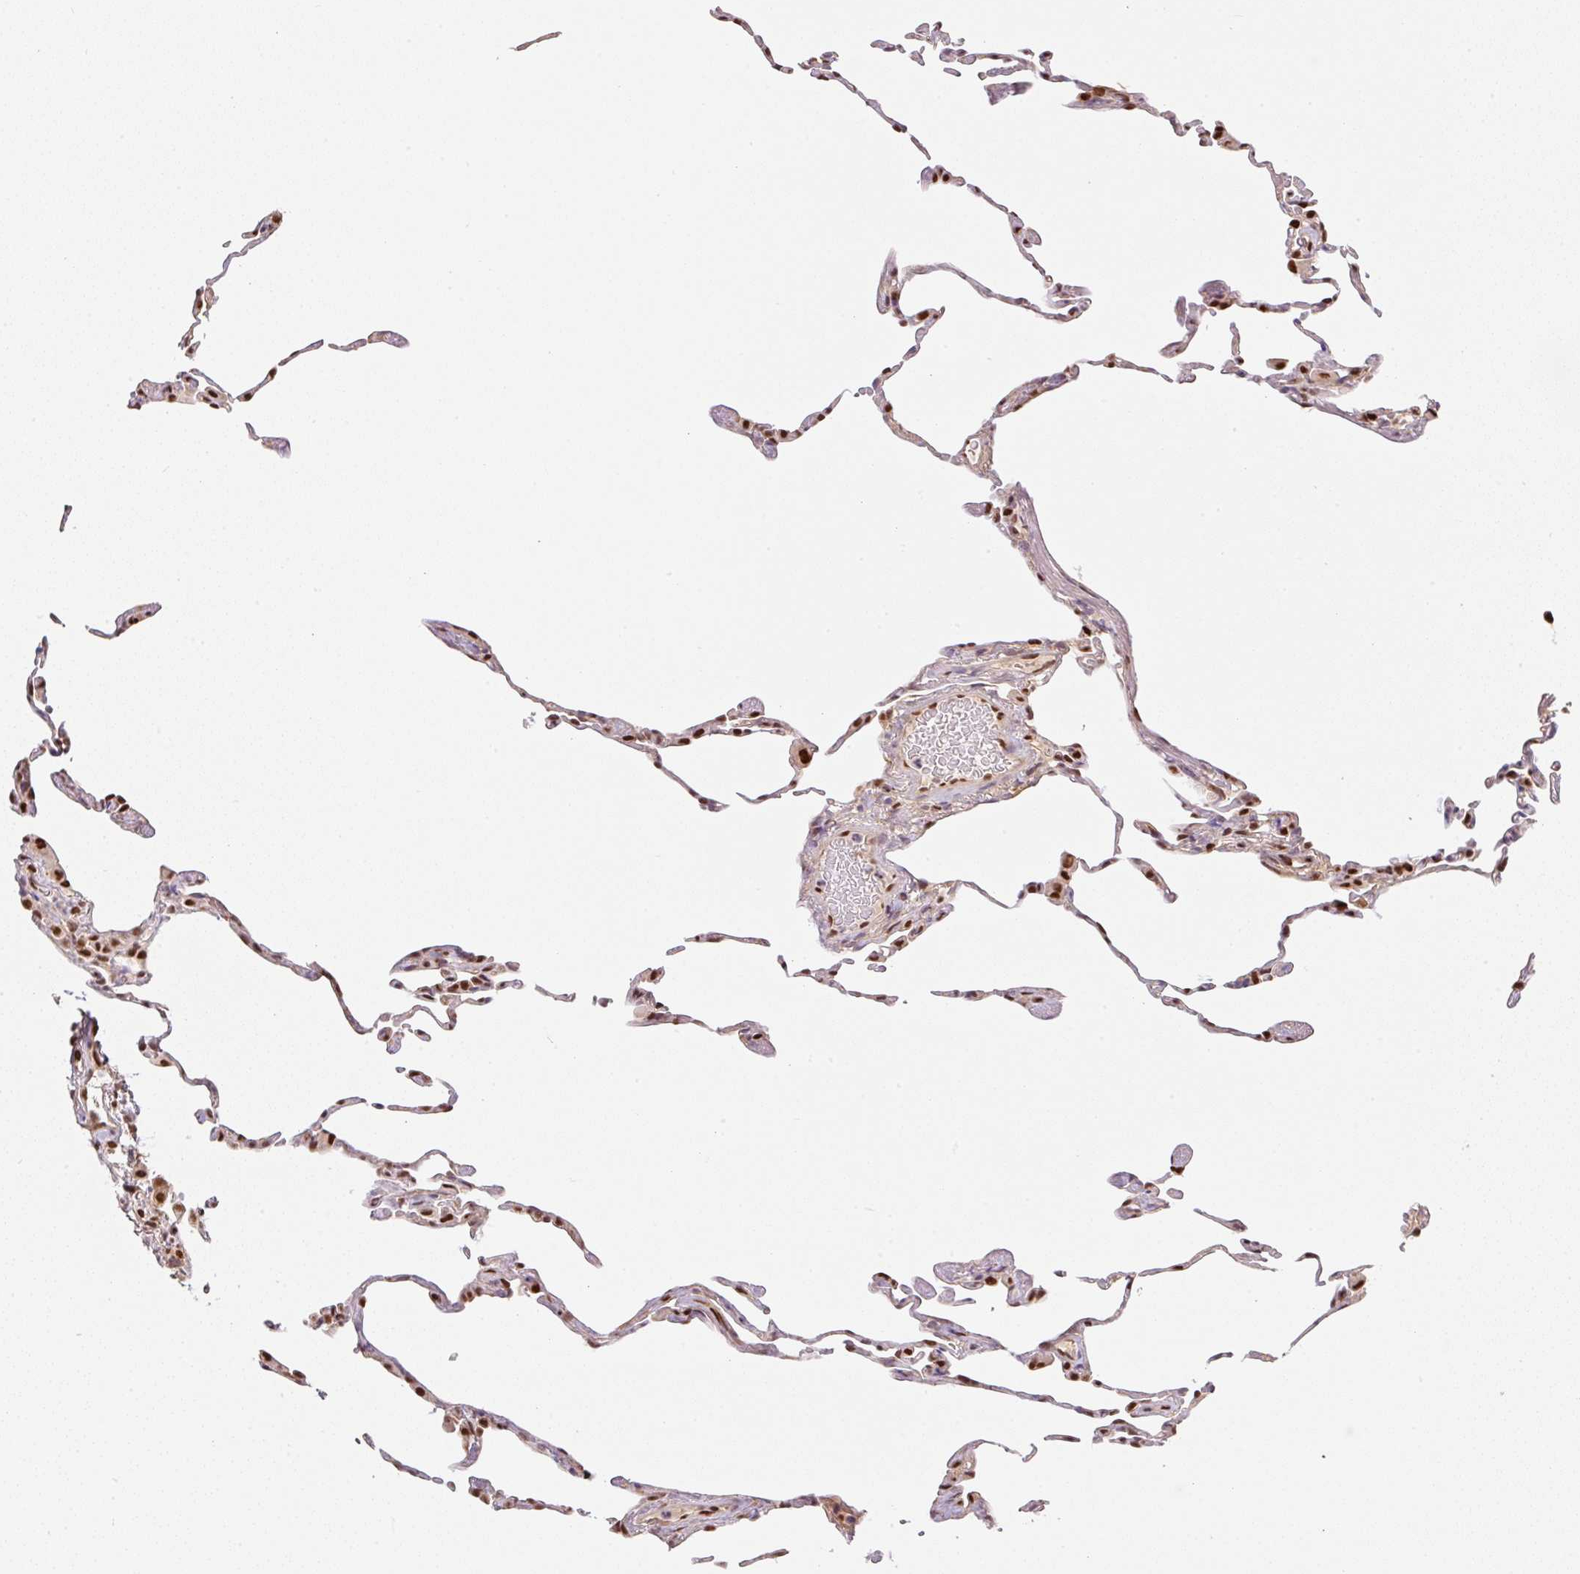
{"staining": {"intensity": "strong", "quantity": ">75%", "location": "nuclear"}, "tissue": "lung", "cell_type": "Alveolar cells", "image_type": "normal", "snomed": [{"axis": "morphology", "description": "Normal tissue, NOS"}, {"axis": "topography", "description": "Lung"}], "caption": "Protein staining shows strong nuclear staining in about >75% of alveolar cells in benign lung.", "gene": "GPR139", "patient": {"sex": "female", "age": 57}}